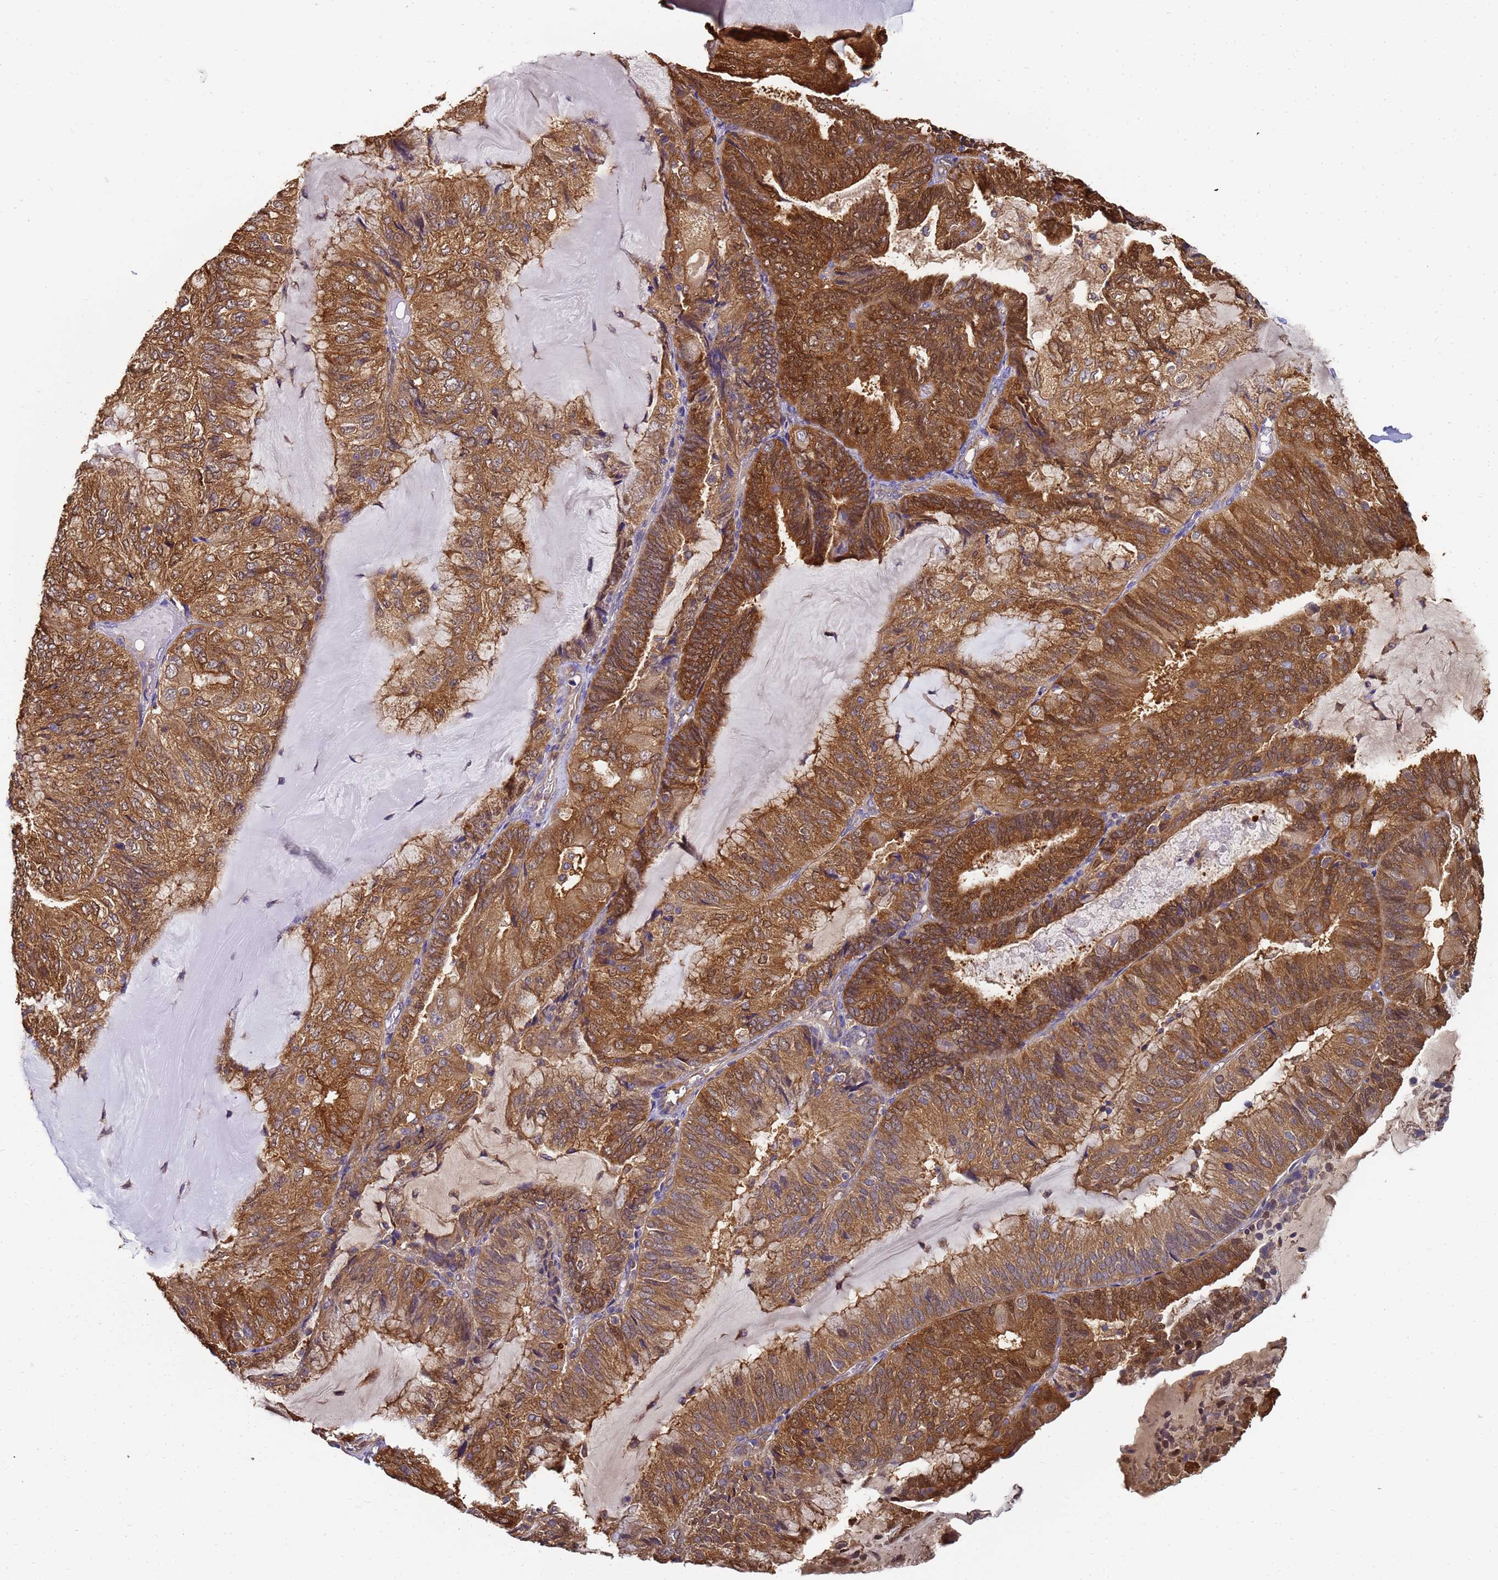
{"staining": {"intensity": "moderate", "quantity": ">75%", "location": "cytoplasmic/membranous"}, "tissue": "endometrial cancer", "cell_type": "Tumor cells", "image_type": "cancer", "snomed": [{"axis": "morphology", "description": "Adenocarcinoma, NOS"}, {"axis": "topography", "description": "Endometrium"}], "caption": "Brown immunohistochemical staining in endometrial cancer (adenocarcinoma) shows moderate cytoplasmic/membranous expression in approximately >75% of tumor cells.", "gene": "NME1-NME2", "patient": {"sex": "female", "age": 81}}